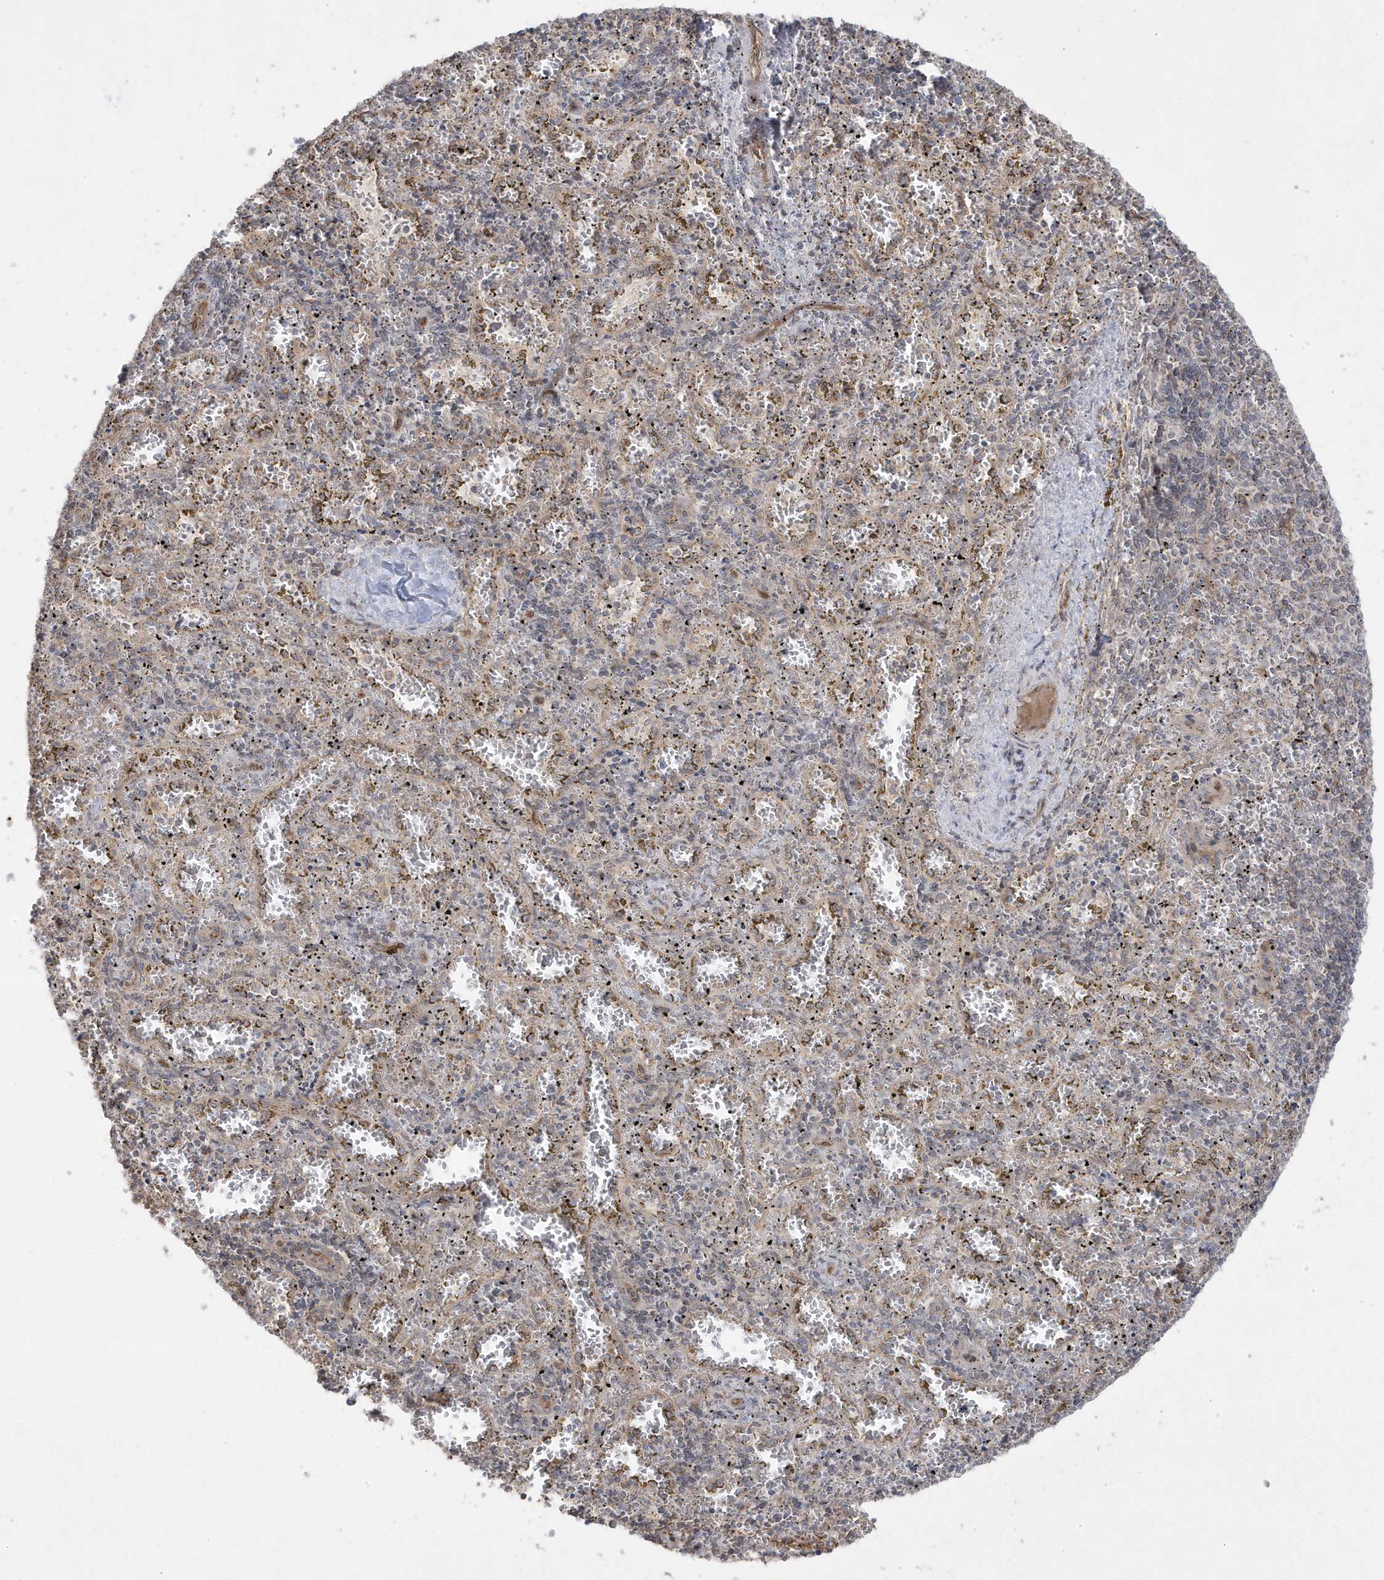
{"staining": {"intensity": "moderate", "quantity": "<25%", "location": "nuclear"}, "tissue": "spleen", "cell_type": "Cells in red pulp", "image_type": "normal", "snomed": [{"axis": "morphology", "description": "Normal tissue, NOS"}, {"axis": "topography", "description": "Spleen"}], "caption": "This micrograph demonstrates immunohistochemistry staining of normal spleen, with low moderate nuclear expression in approximately <25% of cells in red pulp.", "gene": "DNAJC12", "patient": {"sex": "male", "age": 11}}